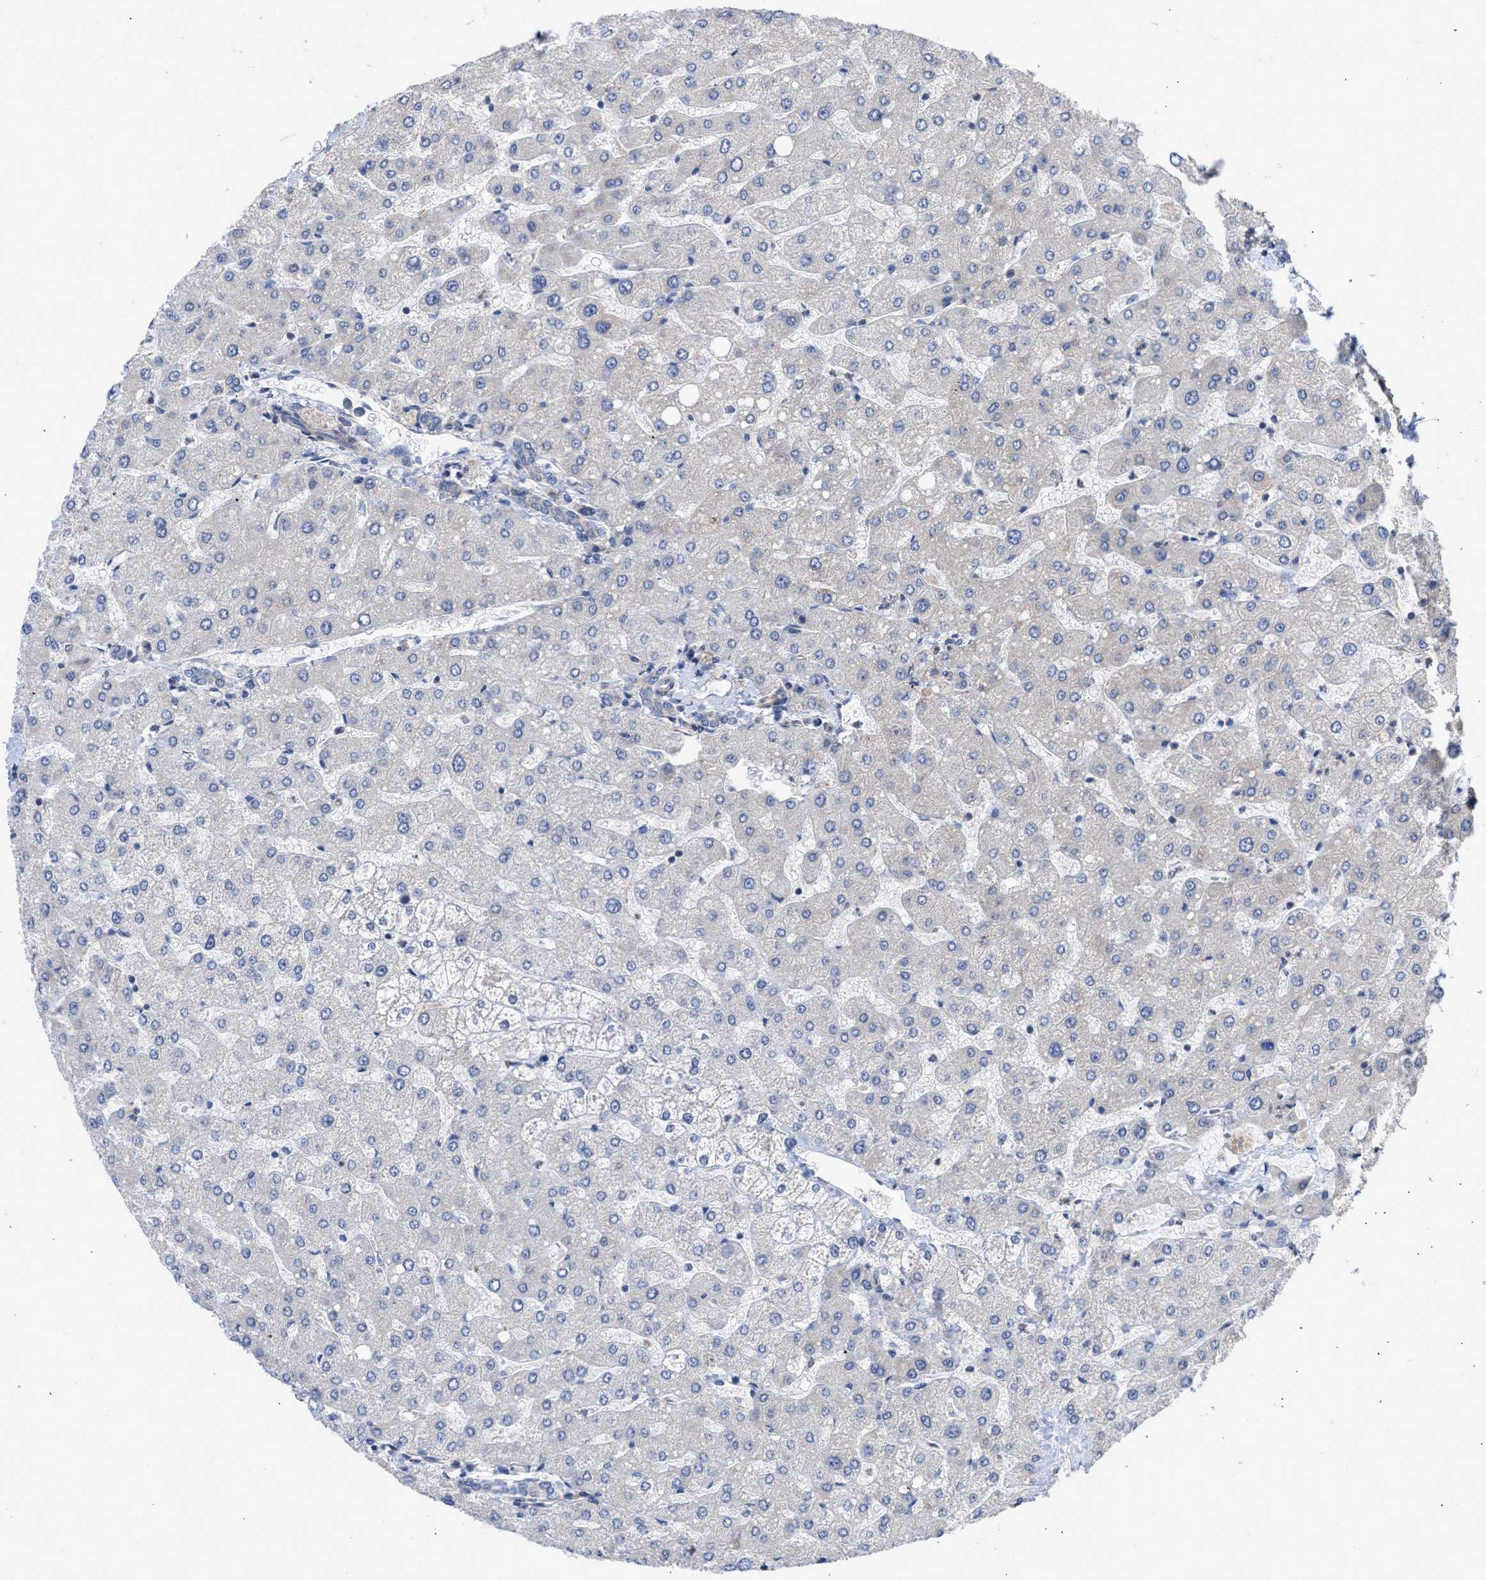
{"staining": {"intensity": "negative", "quantity": "none", "location": "none"}, "tissue": "liver", "cell_type": "Cholangiocytes", "image_type": "normal", "snomed": [{"axis": "morphology", "description": "Normal tissue, NOS"}, {"axis": "topography", "description": "Liver"}], "caption": "Cholangiocytes are negative for brown protein staining in unremarkable liver.", "gene": "MAP2K3", "patient": {"sex": "male", "age": 55}}